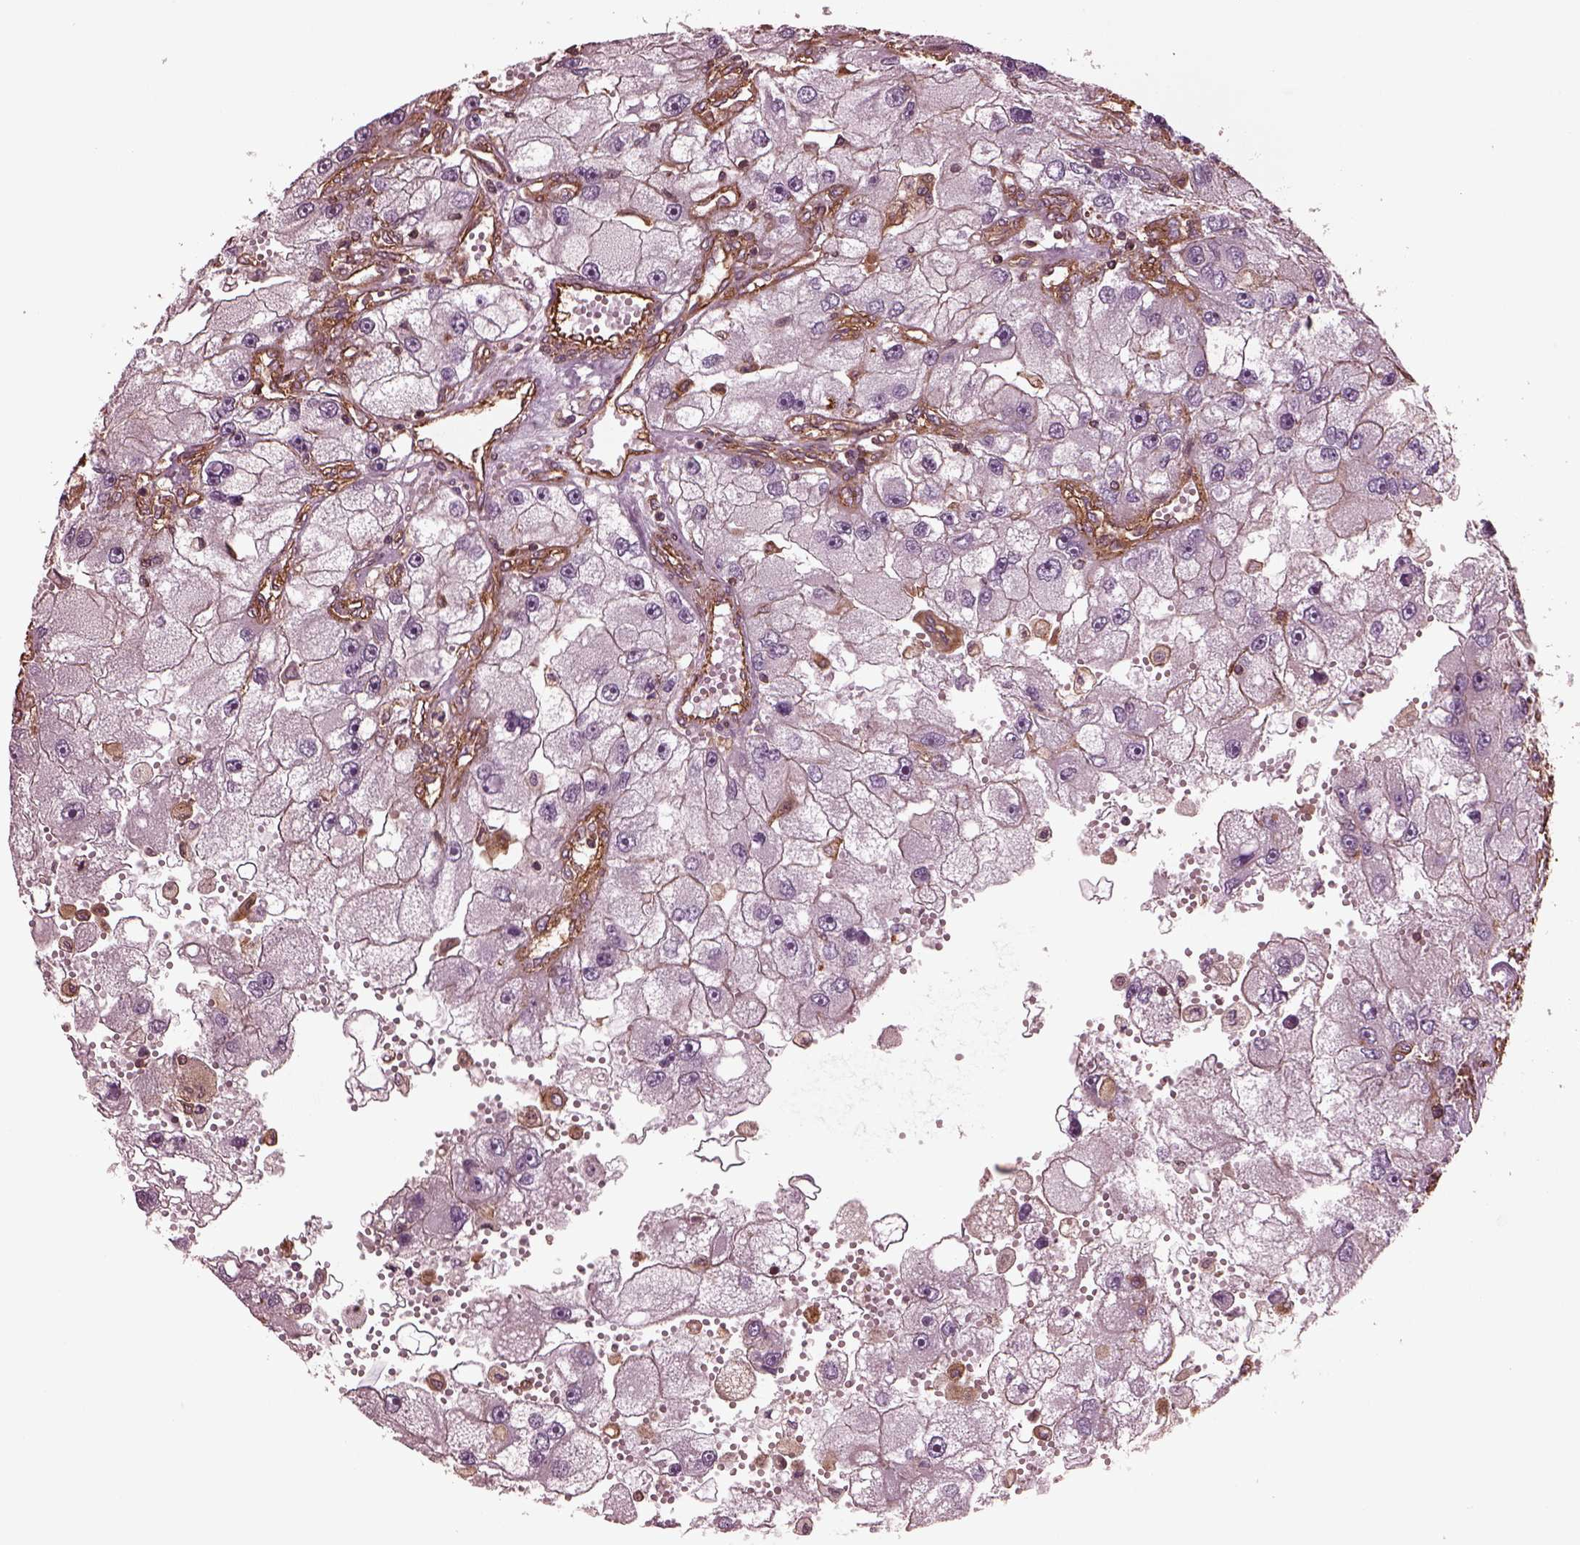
{"staining": {"intensity": "weak", "quantity": "25%-75%", "location": "cytoplasmic/membranous"}, "tissue": "renal cancer", "cell_type": "Tumor cells", "image_type": "cancer", "snomed": [{"axis": "morphology", "description": "Adenocarcinoma, NOS"}, {"axis": "topography", "description": "Kidney"}], "caption": "Immunohistochemistry staining of adenocarcinoma (renal), which exhibits low levels of weak cytoplasmic/membranous positivity in approximately 25%-75% of tumor cells indicating weak cytoplasmic/membranous protein expression. The staining was performed using DAB (3,3'-diaminobenzidine) (brown) for protein detection and nuclei were counterstained in hematoxylin (blue).", "gene": "MYL6", "patient": {"sex": "male", "age": 63}}